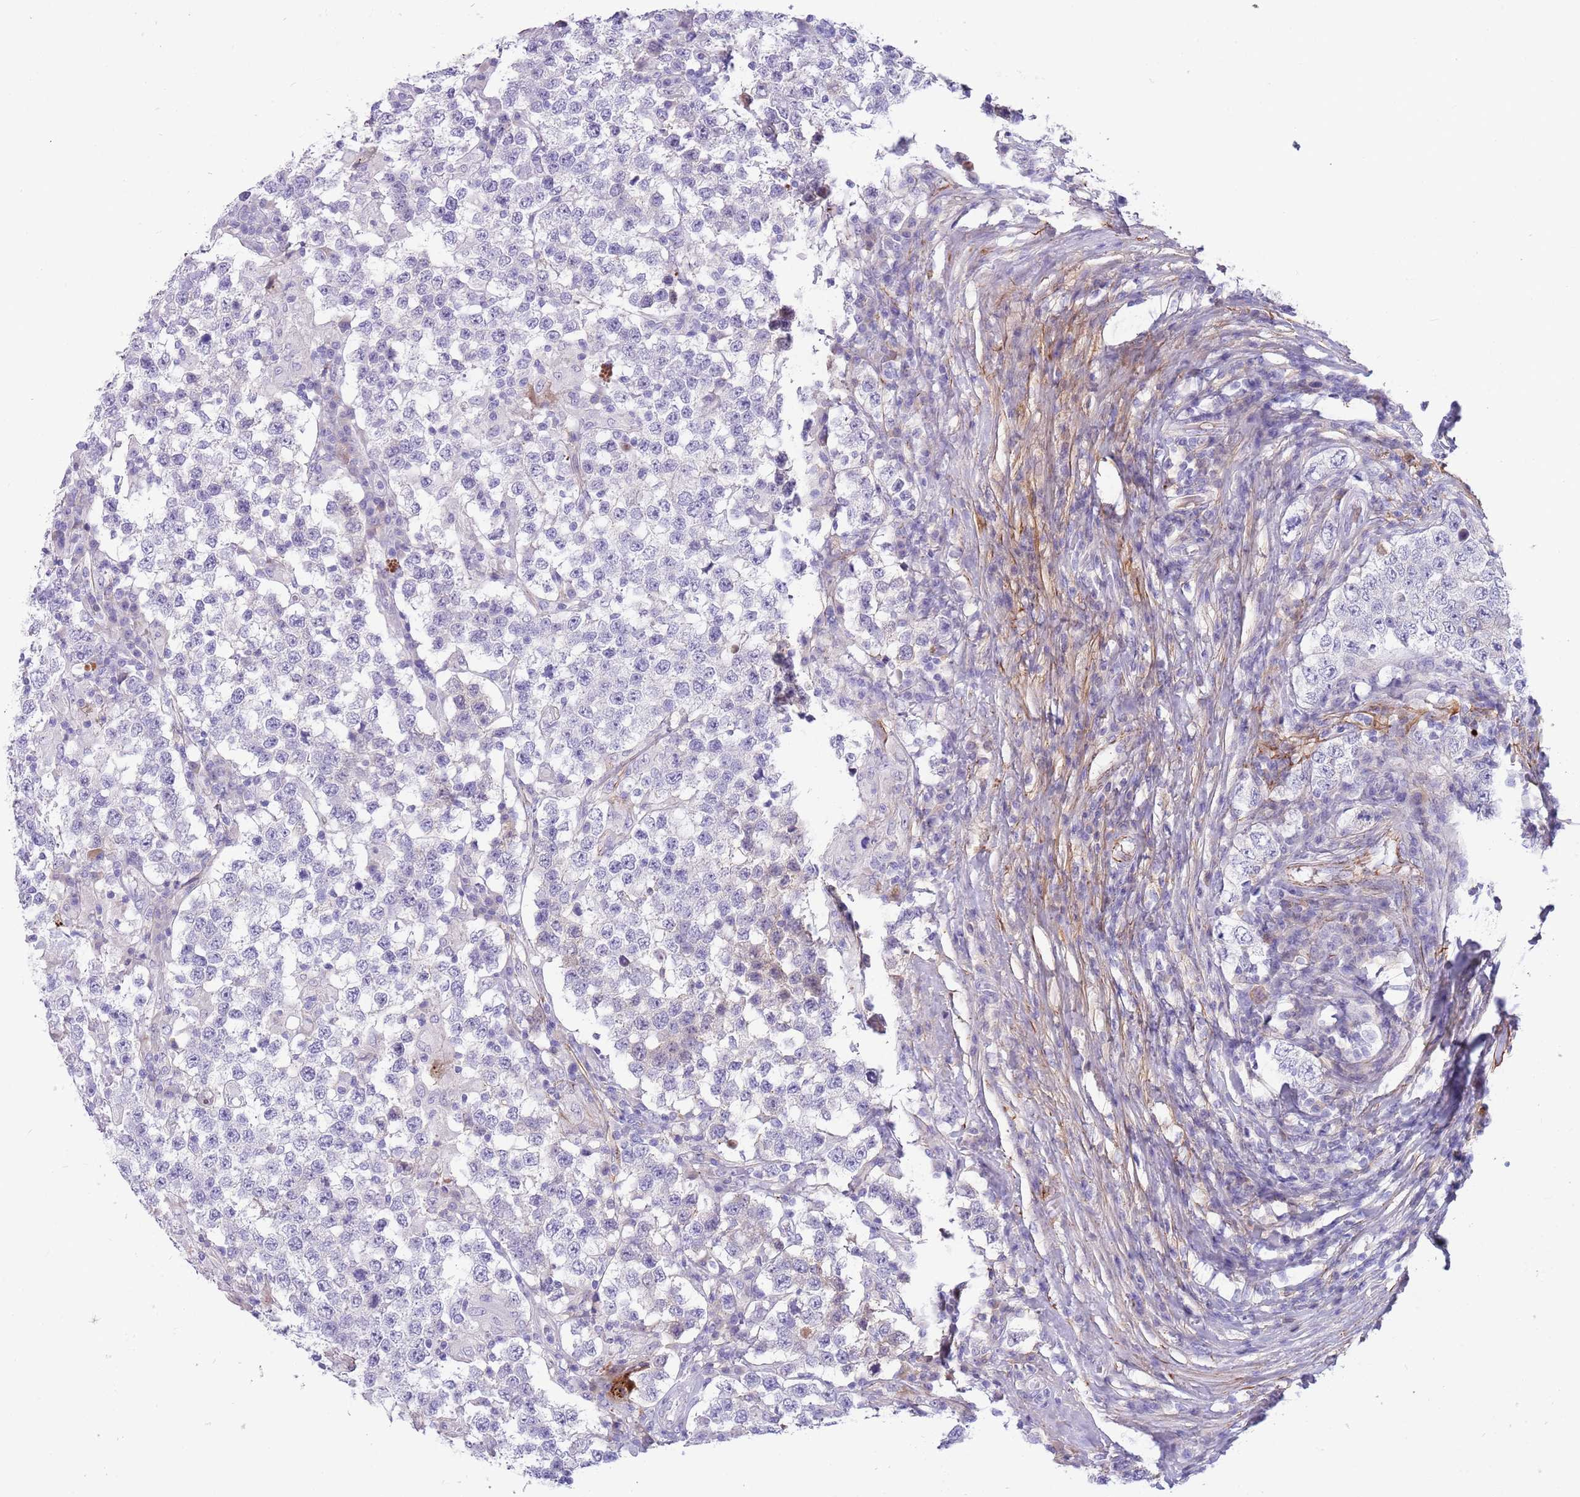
{"staining": {"intensity": "negative", "quantity": "none", "location": "none"}, "tissue": "testis cancer", "cell_type": "Tumor cells", "image_type": "cancer", "snomed": [{"axis": "morphology", "description": "Seminoma, NOS"}, {"axis": "morphology", "description": "Carcinoma, Embryonal, NOS"}, {"axis": "topography", "description": "Testis"}], "caption": "Tumor cells show no significant staining in testis cancer.", "gene": "LEPROTL1", "patient": {"sex": "male", "age": 41}}